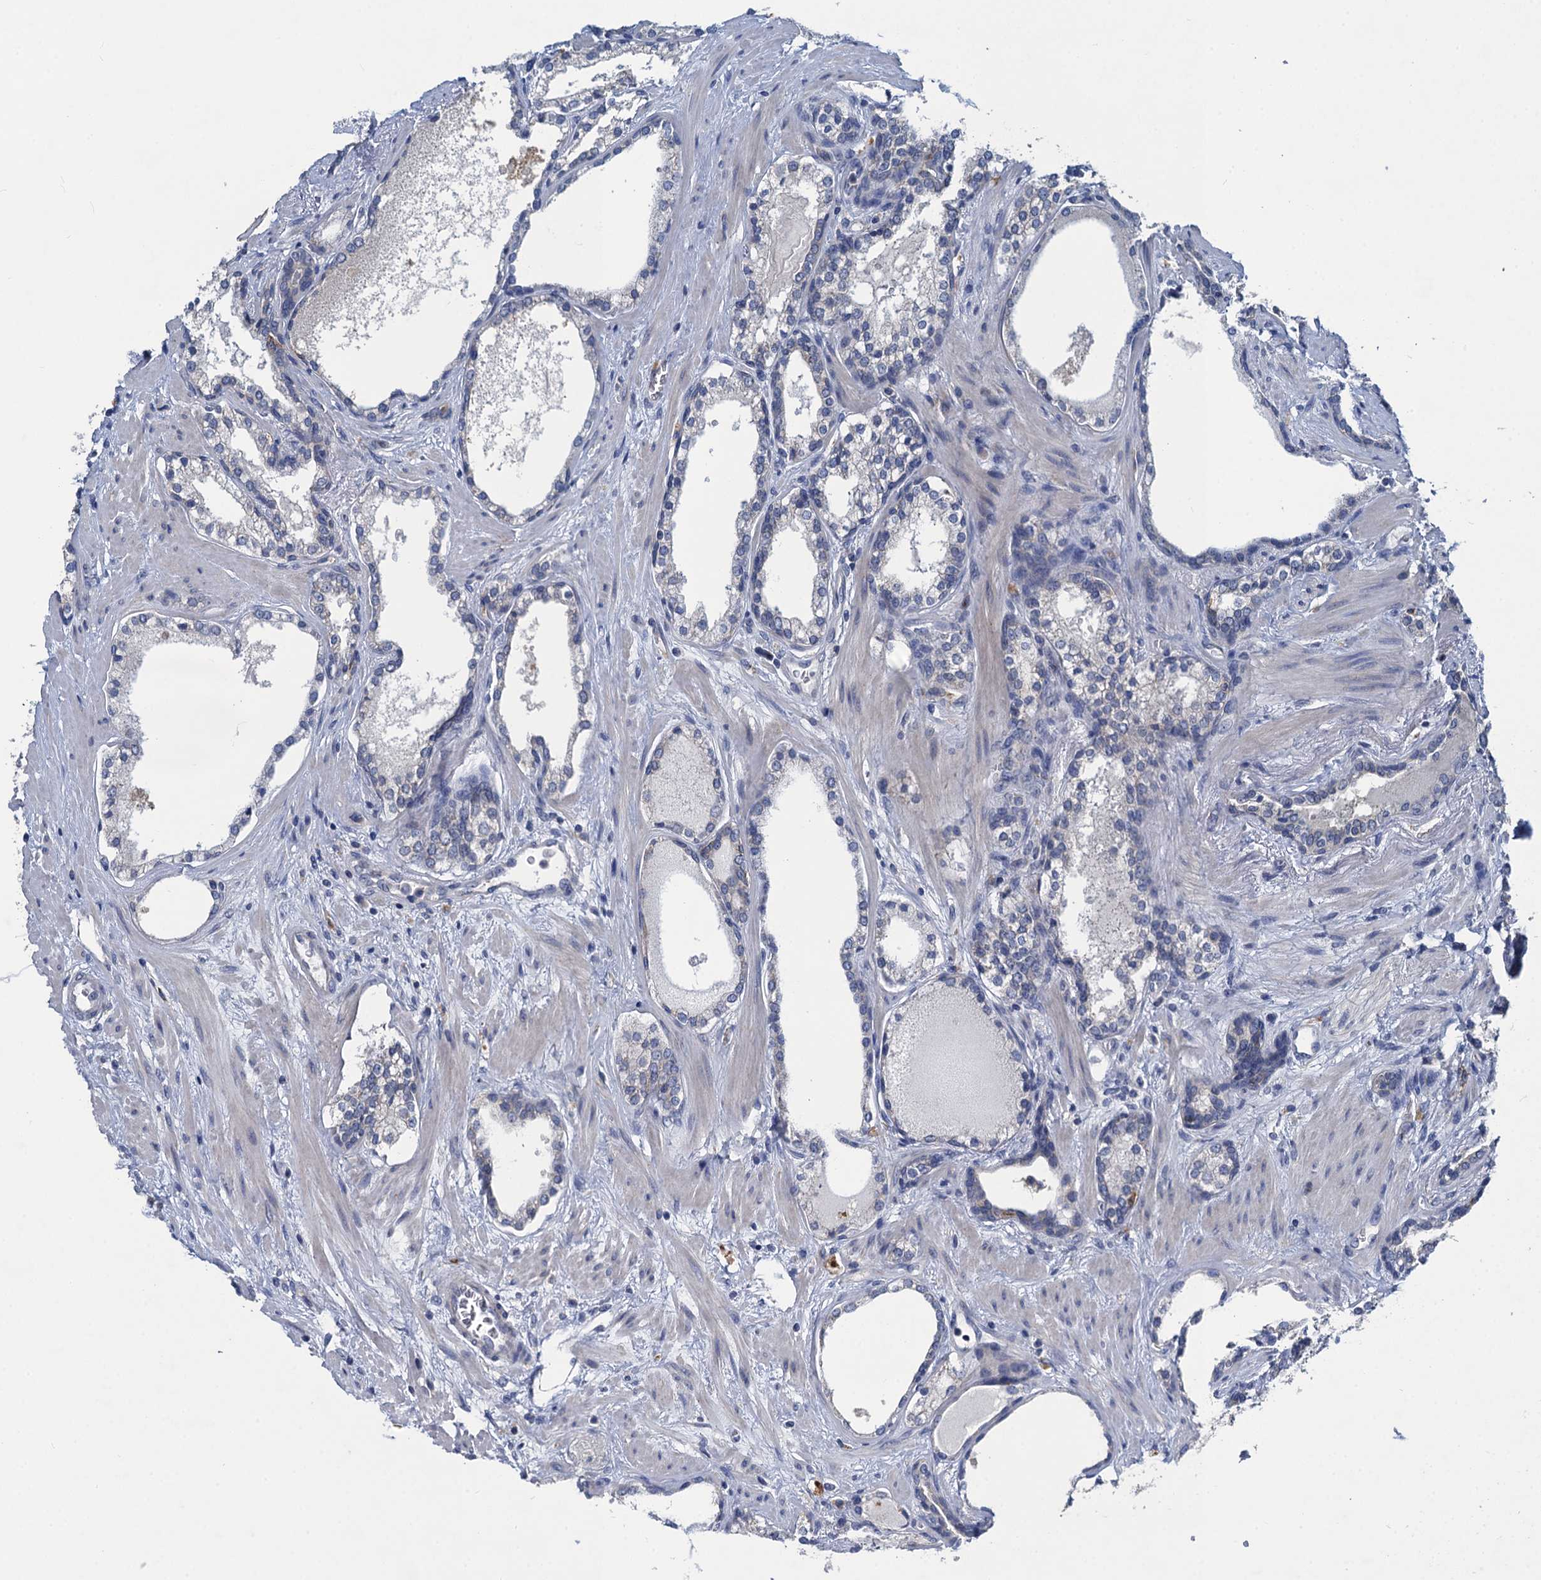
{"staining": {"intensity": "negative", "quantity": "none", "location": "none"}, "tissue": "prostate cancer", "cell_type": "Tumor cells", "image_type": "cancer", "snomed": [{"axis": "morphology", "description": "Adenocarcinoma, High grade"}, {"axis": "topography", "description": "Prostate"}], "caption": "An image of prostate high-grade adenocarcinoma stained for a protein shows no brown staining in tumor cells.", "gene": "SNAP29", "patient": {"sex": "male", "age": 58}}